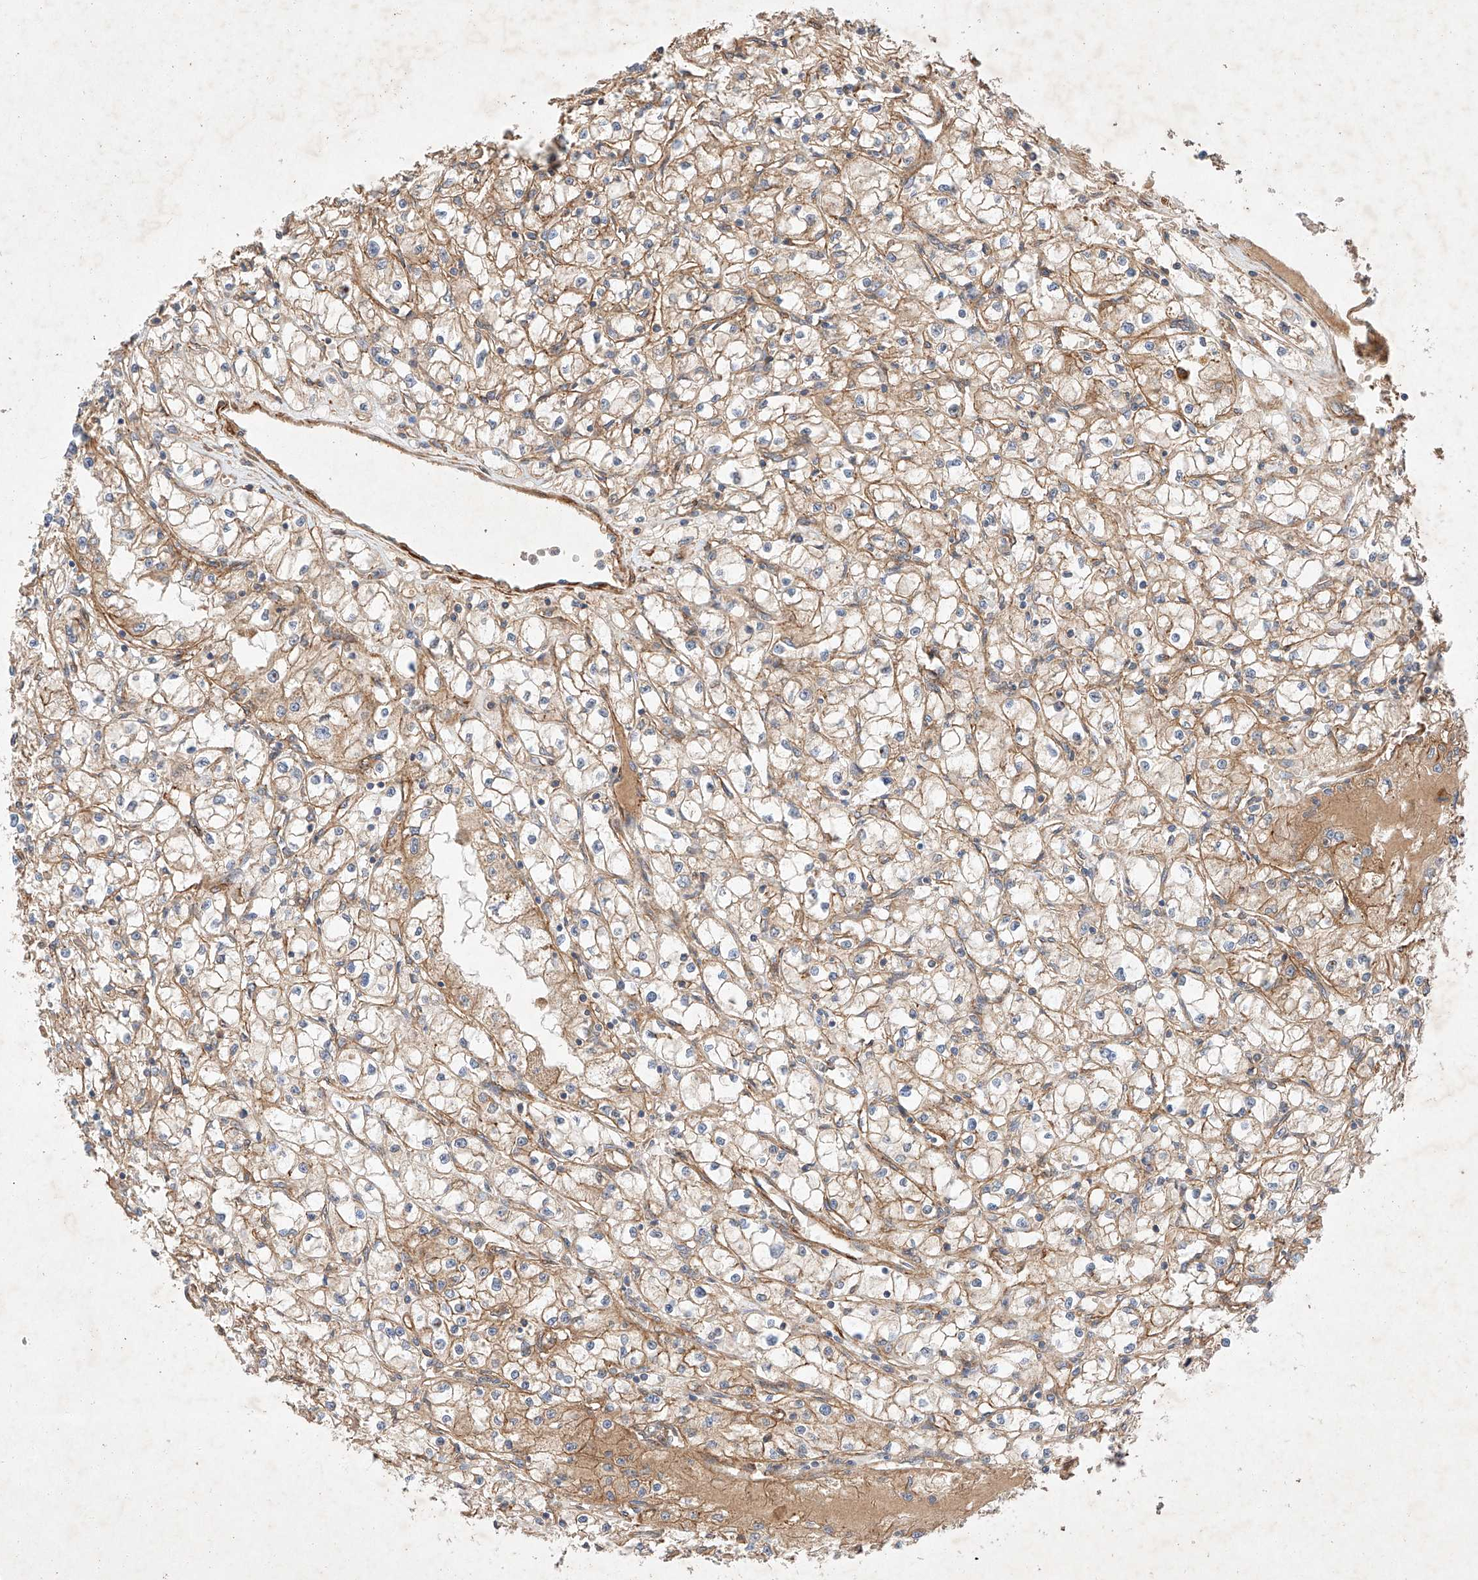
{"staining": {"intensity": "moderate", "quantity": "25%-75%", "location": "cytoplasmic/membranous"}, "tissue": "renal cancer", "cell_type": "Tumor cells", "image_type": "cancer", "snomed": [{"axis": "morphology", "description": "Adenocarcinoma, NOS"}, {"axis": "topography", "description": "Kidney"}], "caption": "IHC micrograph of neoplastic tissue: adenocarcinoma (renal) stained using immunohistochemistry shows medium levels of moderate protein expression localized specifically in the cytoplasmic/membranous of tumor cells, appearing as a cytoplasmic/membranous brown color.", "gene": "RAB23", "patient": {"sex": "male", "age": 56}}